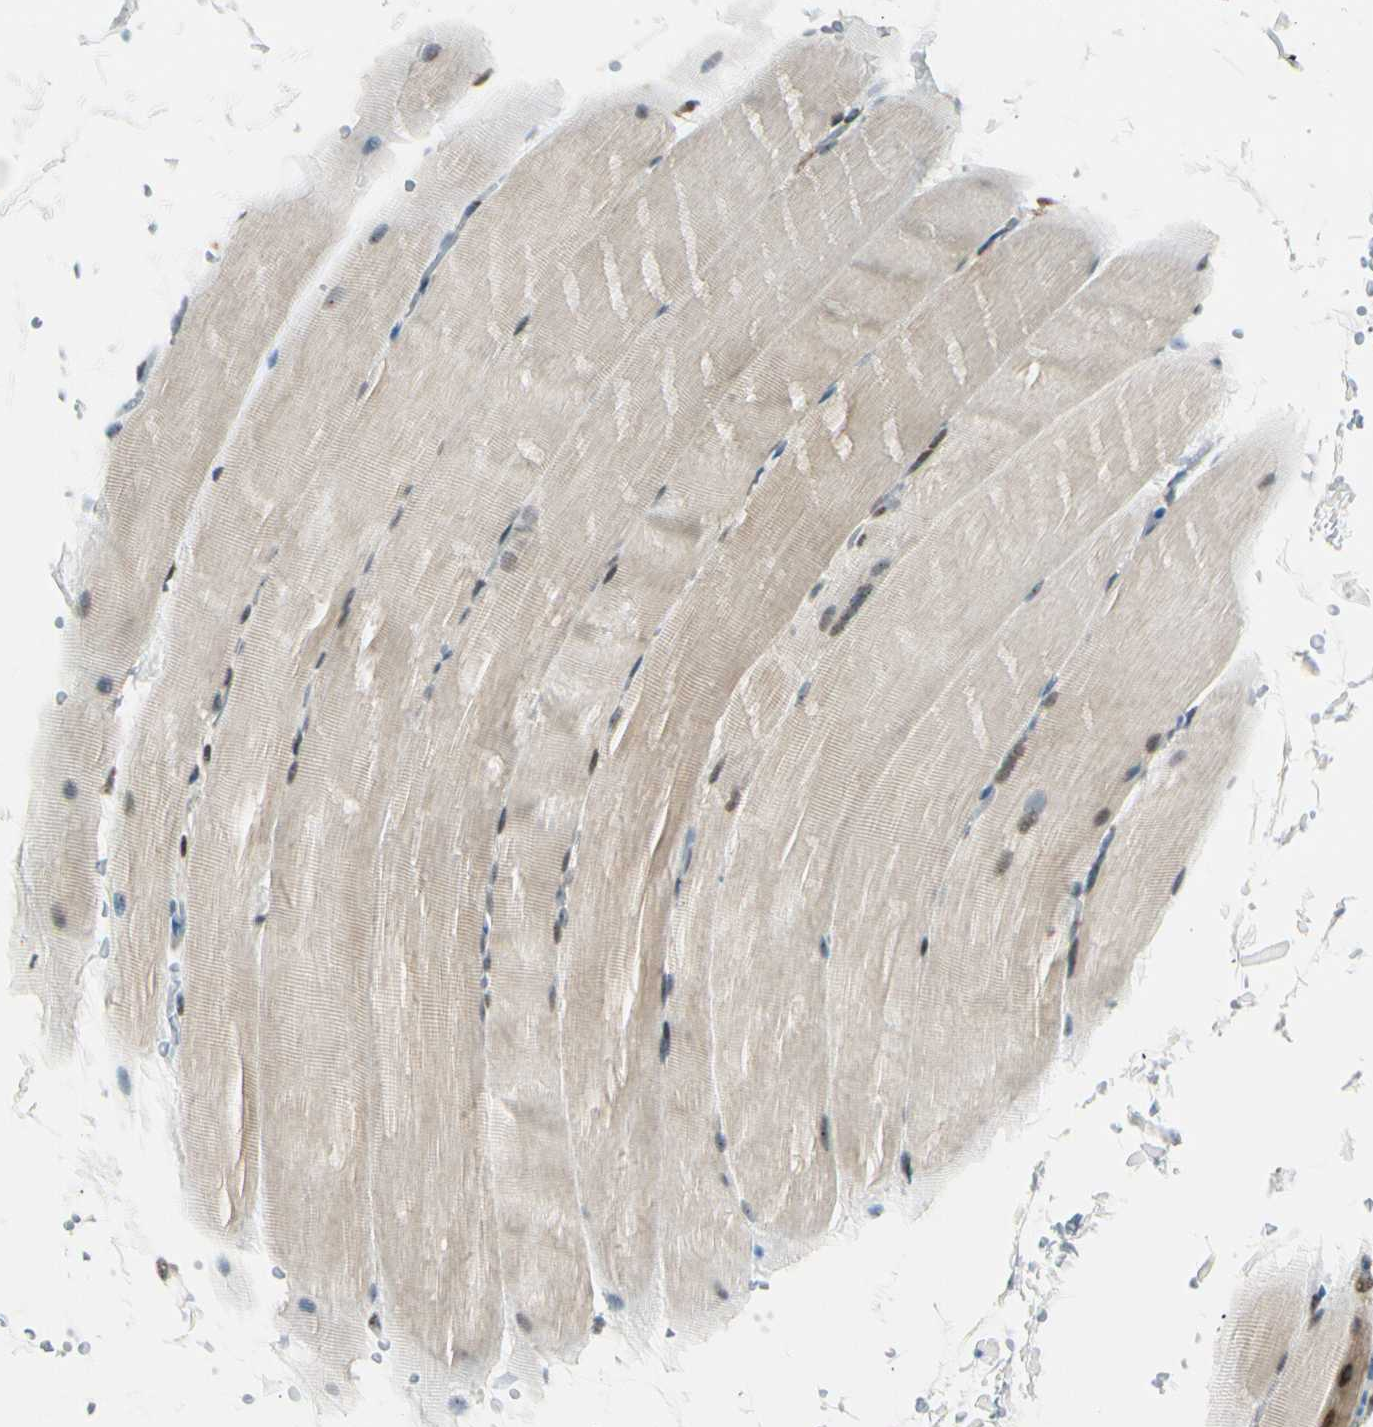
{"staining": {"intensity": "weak", "quantity": "25%-75%", "location": "cytoplasmic/membranous,nuclear"}, "tissue": "skeletal muscle", "cell_type": "Myocytes", "image_type": "normal", "snomed": [{"axis": "morphology", "description": "Normal tissue, NOS"}, {"axis": "topography", "description": "Skeletal muscle"}, {"axis": "topography", "description": "Parathyroid gland"}], "caption": "An IHC histopathology image of unremarkable tissue is shown. Protein staining in brown labels weak cytoplasmic/membranous,nuclear positivity in skeletal muscle within myocytes.", "gene": "DAXX", "patient": {"sex": "female", "age": 37}}